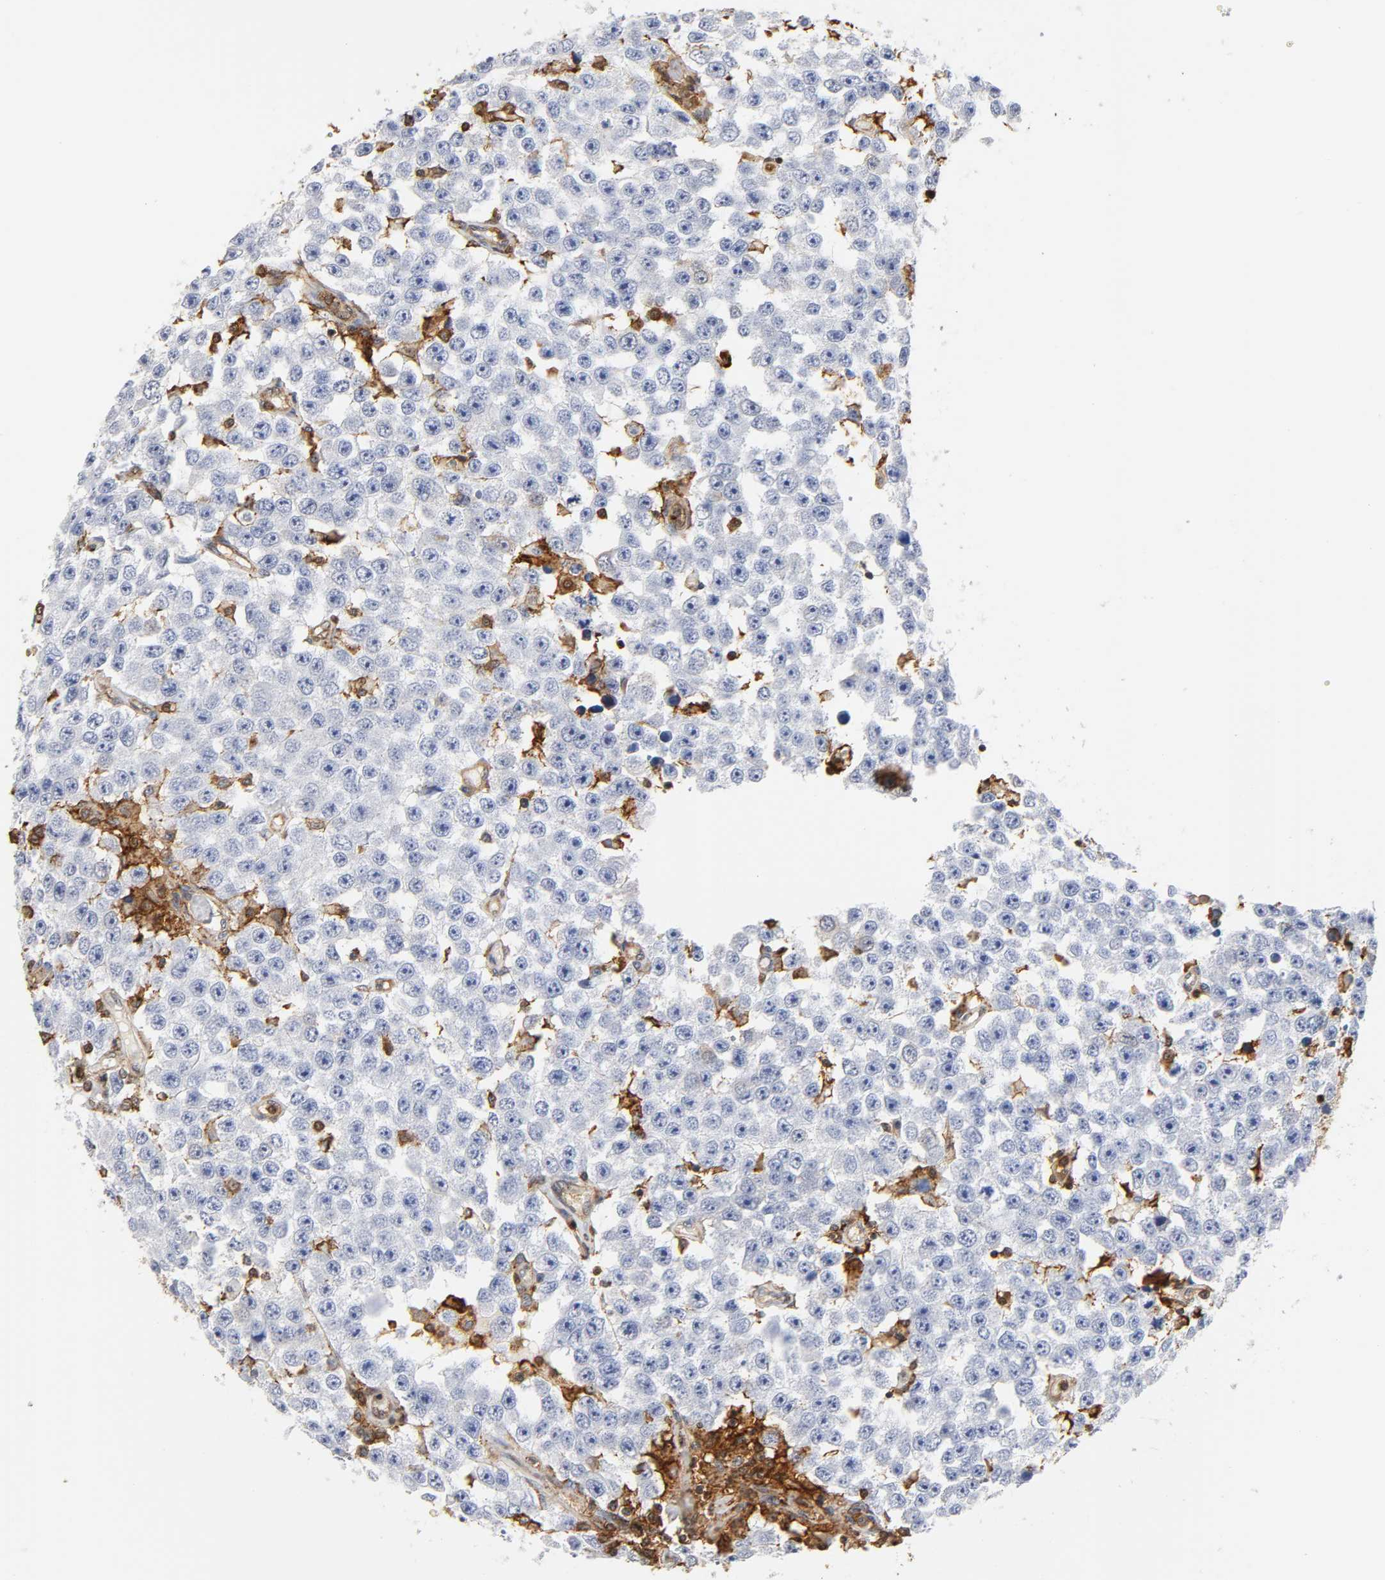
{"staining": {"intensity": "negative", "quantity": "none", "location": "none"}, "tissue": "testis cancer", "cell_type": "Tumor cells", "image_type": "cancer", "snomed": [{"axis": "morphology", "description": "Seminoma, NOS"}, {"axis": "topography", "description": "Testis"}], "caption": "Immunohistochemical staining of testis cancer displays no significant staining in tumor cells.", "gene": "ANXA11", "patient": {"sex": "male", "age": 52}}